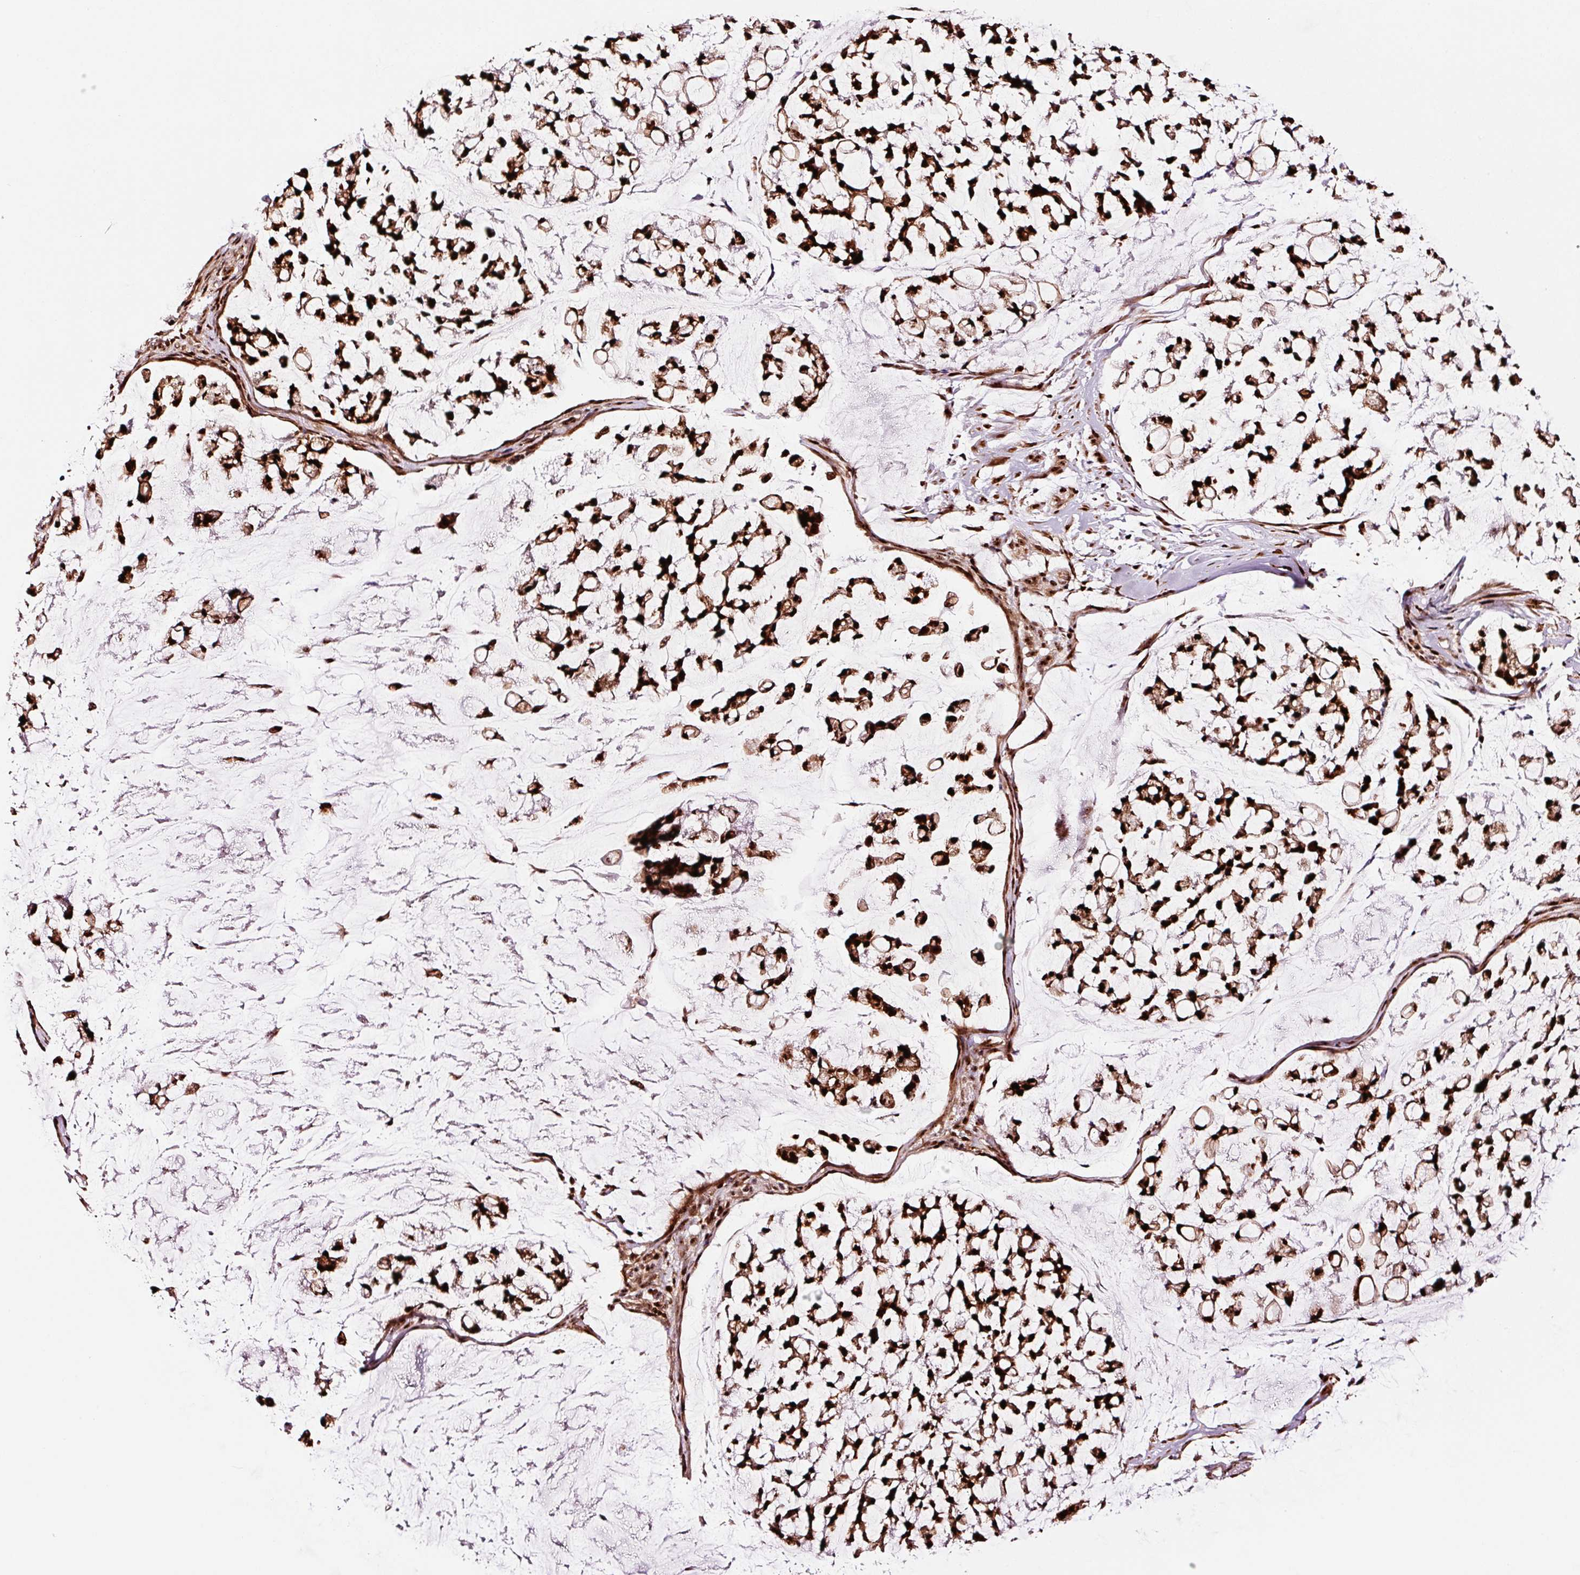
{"staining": {"intensity": "strong", "quantity": ">75%", "location": "nuclear"}, "tissue": "stomach cancer", "cell_type": "Tumor cells", "image_type": "cancer", "snomed": [{"axis": "morphology", "description": "Adenocarcinoma, NOS"}, {"axis": "topography", "description": "Stomach, lower"}], "caption": "Stomach adenocarcinoma tissue exhibits strong nuclear expression in approximately >75% of tumor cells, visualized by immunohistochemistry.", "gene": "GNL3", "patient": {"sex": "male", "age": 67}}